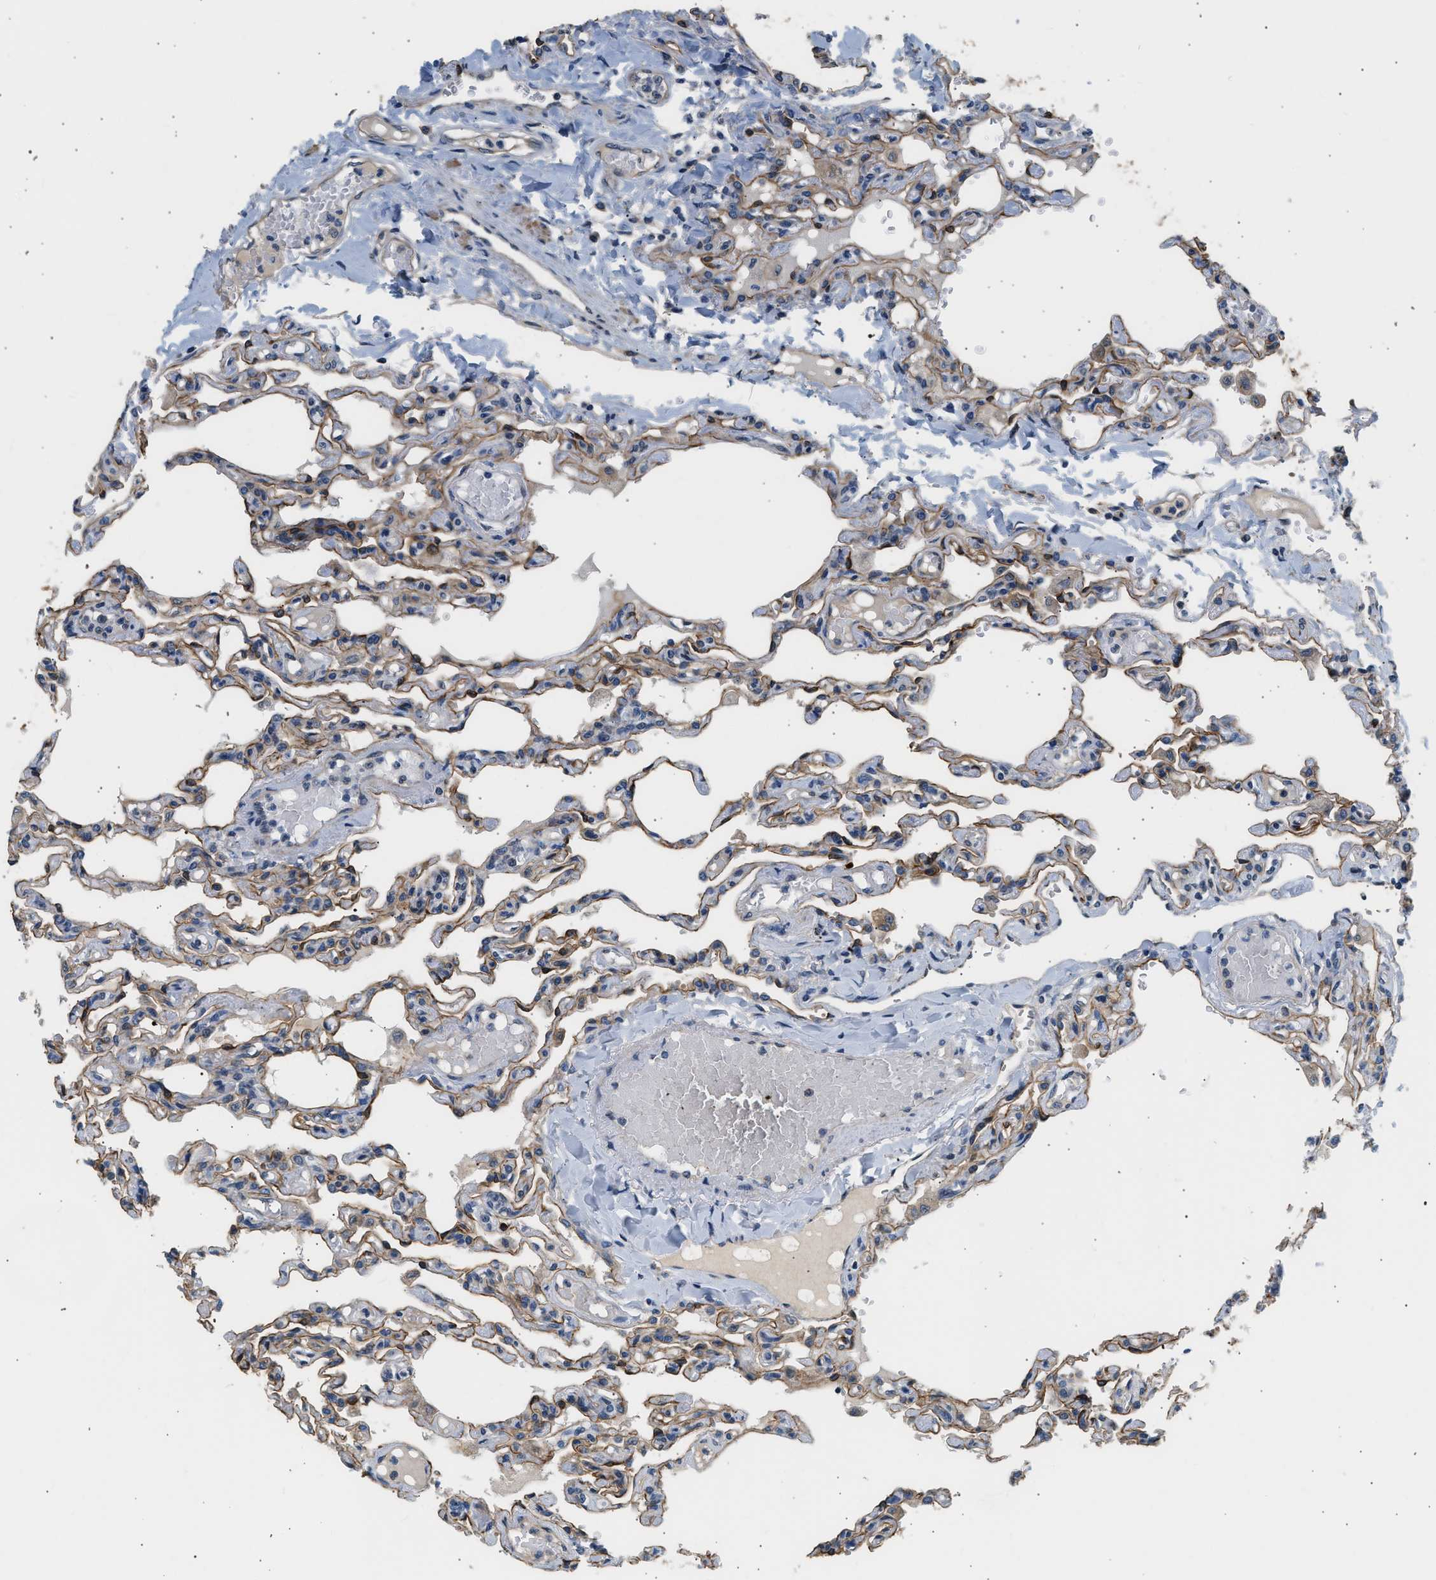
{"staining": {"intensity": "moderate", "quantity": "25%-75%", "location": "cytoplasmic/membranous"}, "tissue": "lung", "cell_type": "Alveolar cells", "image_type": "normal", "snomed": [{"axis": "morphology", "description": "Normal tissue, NOS"}, {"axis": "topography", "description": "Lung"}], "caption": "A histopathology image of human lung stained for a protein shows moderate cytoplasmic/membranous brown staining in alveolar cells. (Stains: DAB in brown, nuclei in blue, Microscopy: brightfield microscopy at high magnification).", "gene": "WDR31", "patient": {"sex": "male", "age": 21}}